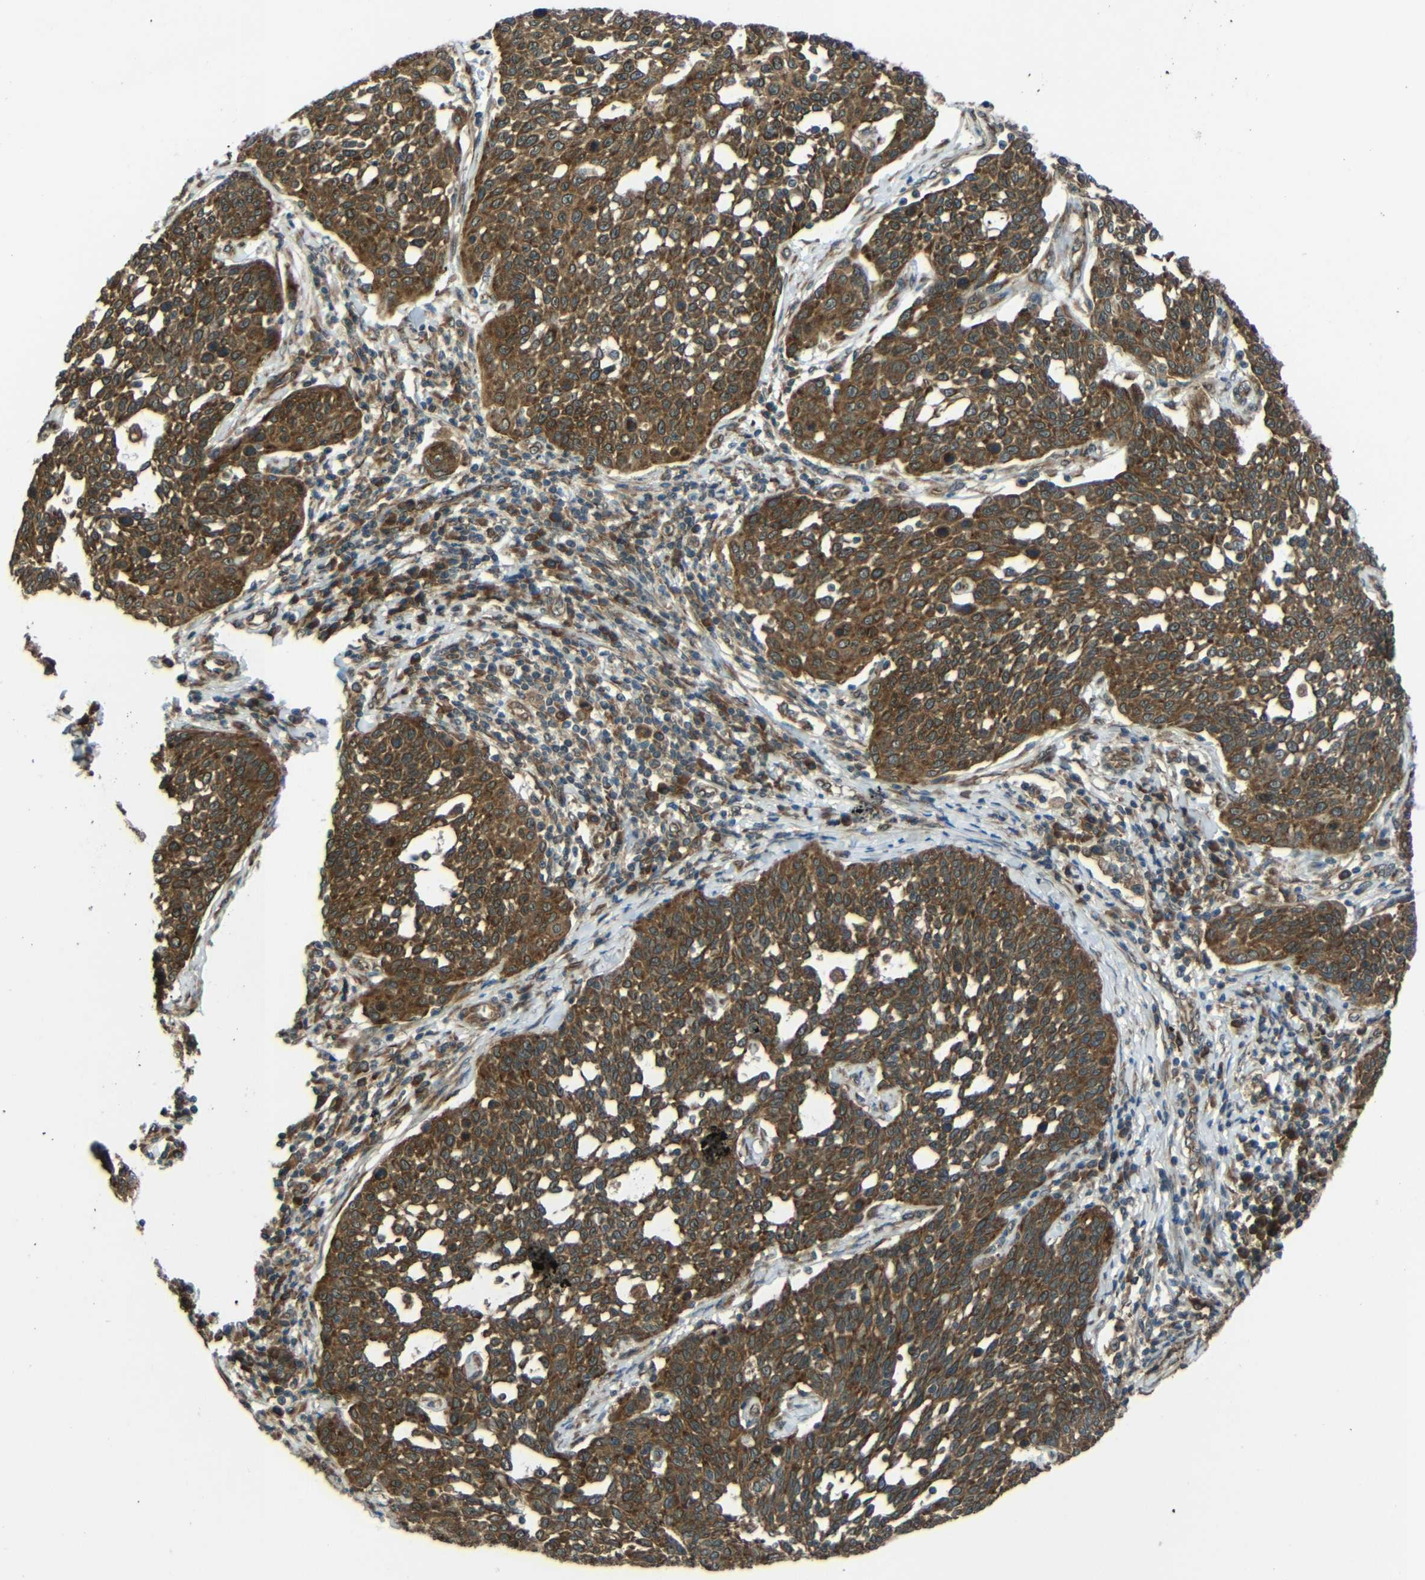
{"staining": {"intensity": "moderate", "quantity": ">75%", "location": "cytoplasmic/membranous"}, "tissue": "cervical cancer", "cell_type": "Tumor cells", "image_type": "cancer", "snomed": [{"axis": "morphology", "description": "Squamous cell carcinoma, NOS"}, {"axis": "topography", "description": "Cervix"}], "caption": "Protein expression analysis of cervical cancer (squamous cell carcinoma) demonstrates moderate cytoplasmic/membranous positivity in about >75% of tumor cells. The staining was performed using DAB (3,3'-diaminobenzidine), with brown indicating positive protein expression. Nuclei are stained blue with hematoxylin.", "gene": "VAPB", "patient": {"sex": "female", "age": 34}}